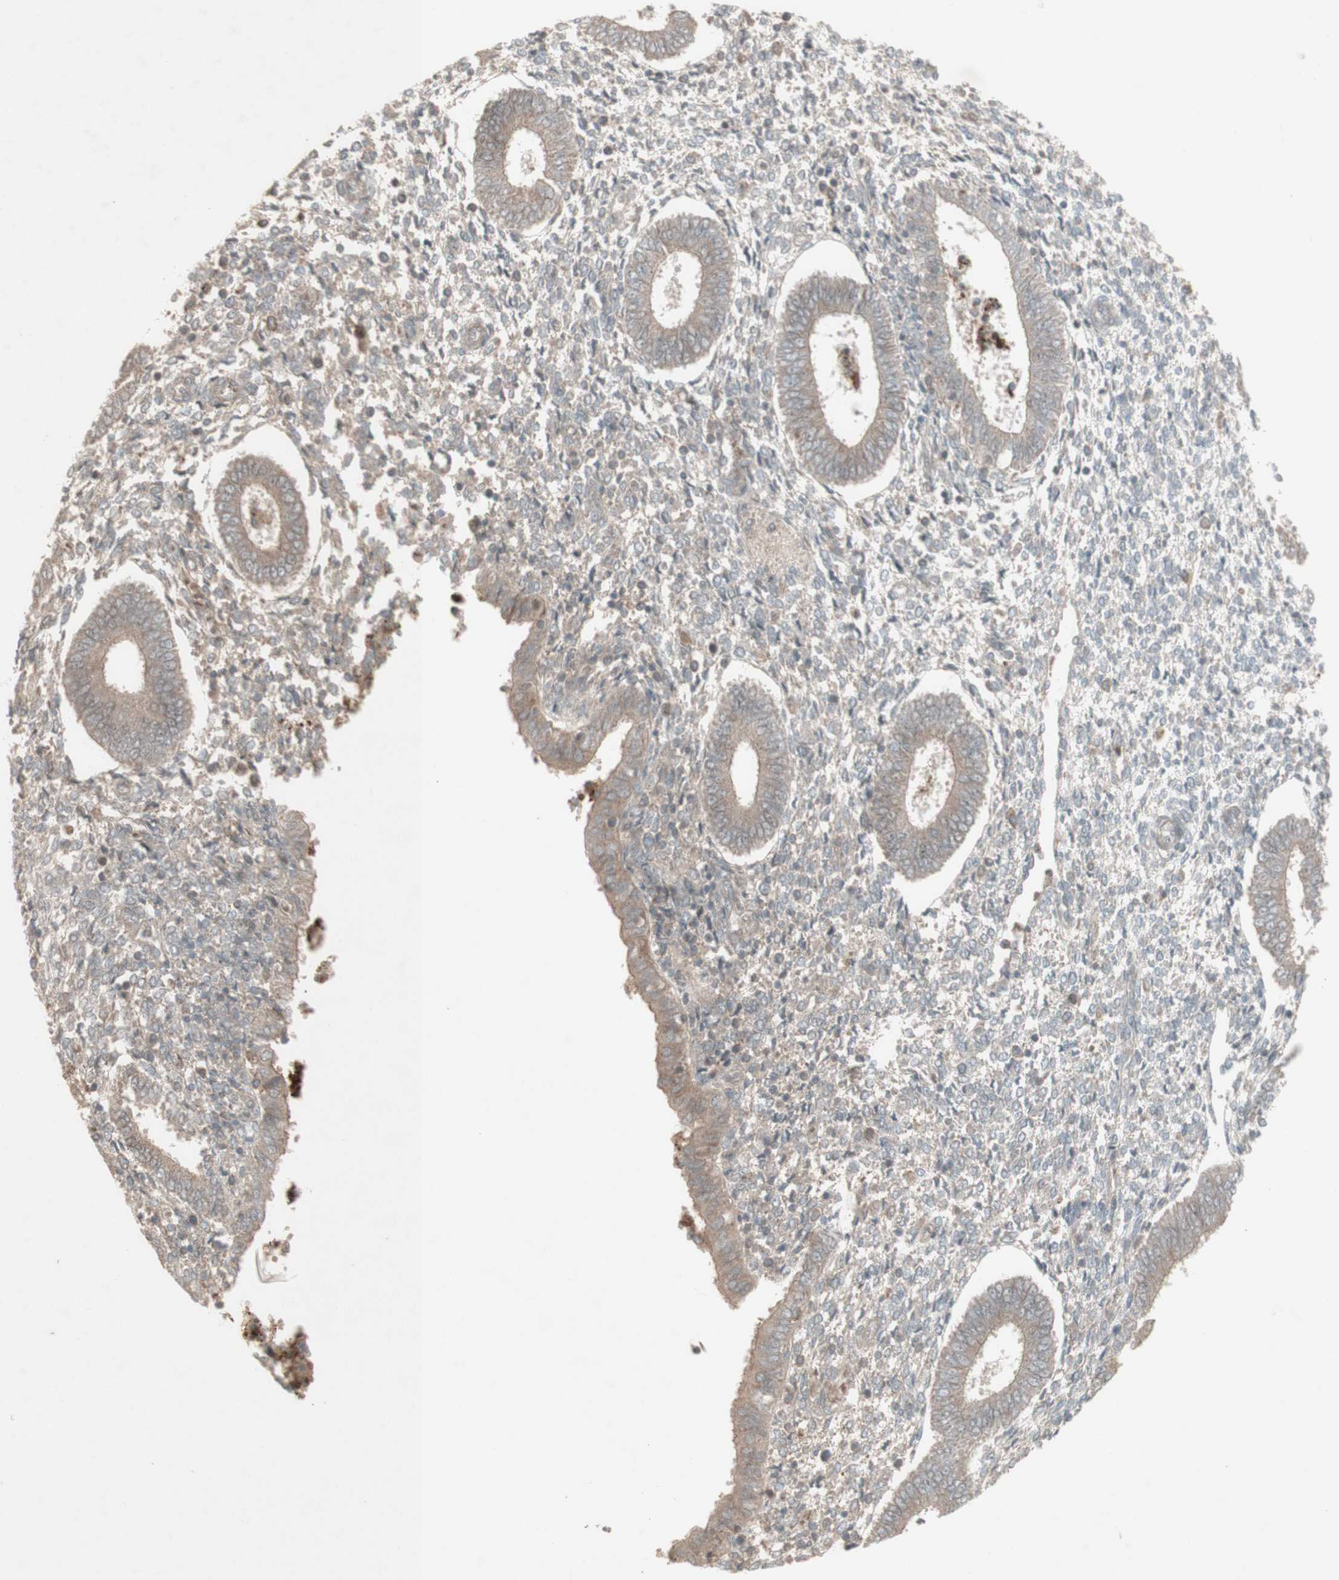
{"staining": {"intensity": "negative", "quantity": "none", "location": "none"}, "tissue": "endometrium", "cell_type": "Cells in endometrial stroma", "image_type": "normal", "snomed": [{"axis": "morphology", "description": "Normal tissue, NOS"}, {"axis": "topography", "description": "Endometrium"}], "caption": "The IHC photomicrograph has no significant positivity in cells in endometrial stroma of endometrium. The staining is performed using DAB brown chromogen with nuclei counter-stained in using hematoxylin.", "gene": "MSH6", "patient": {"sex": "female", "age": 35}}